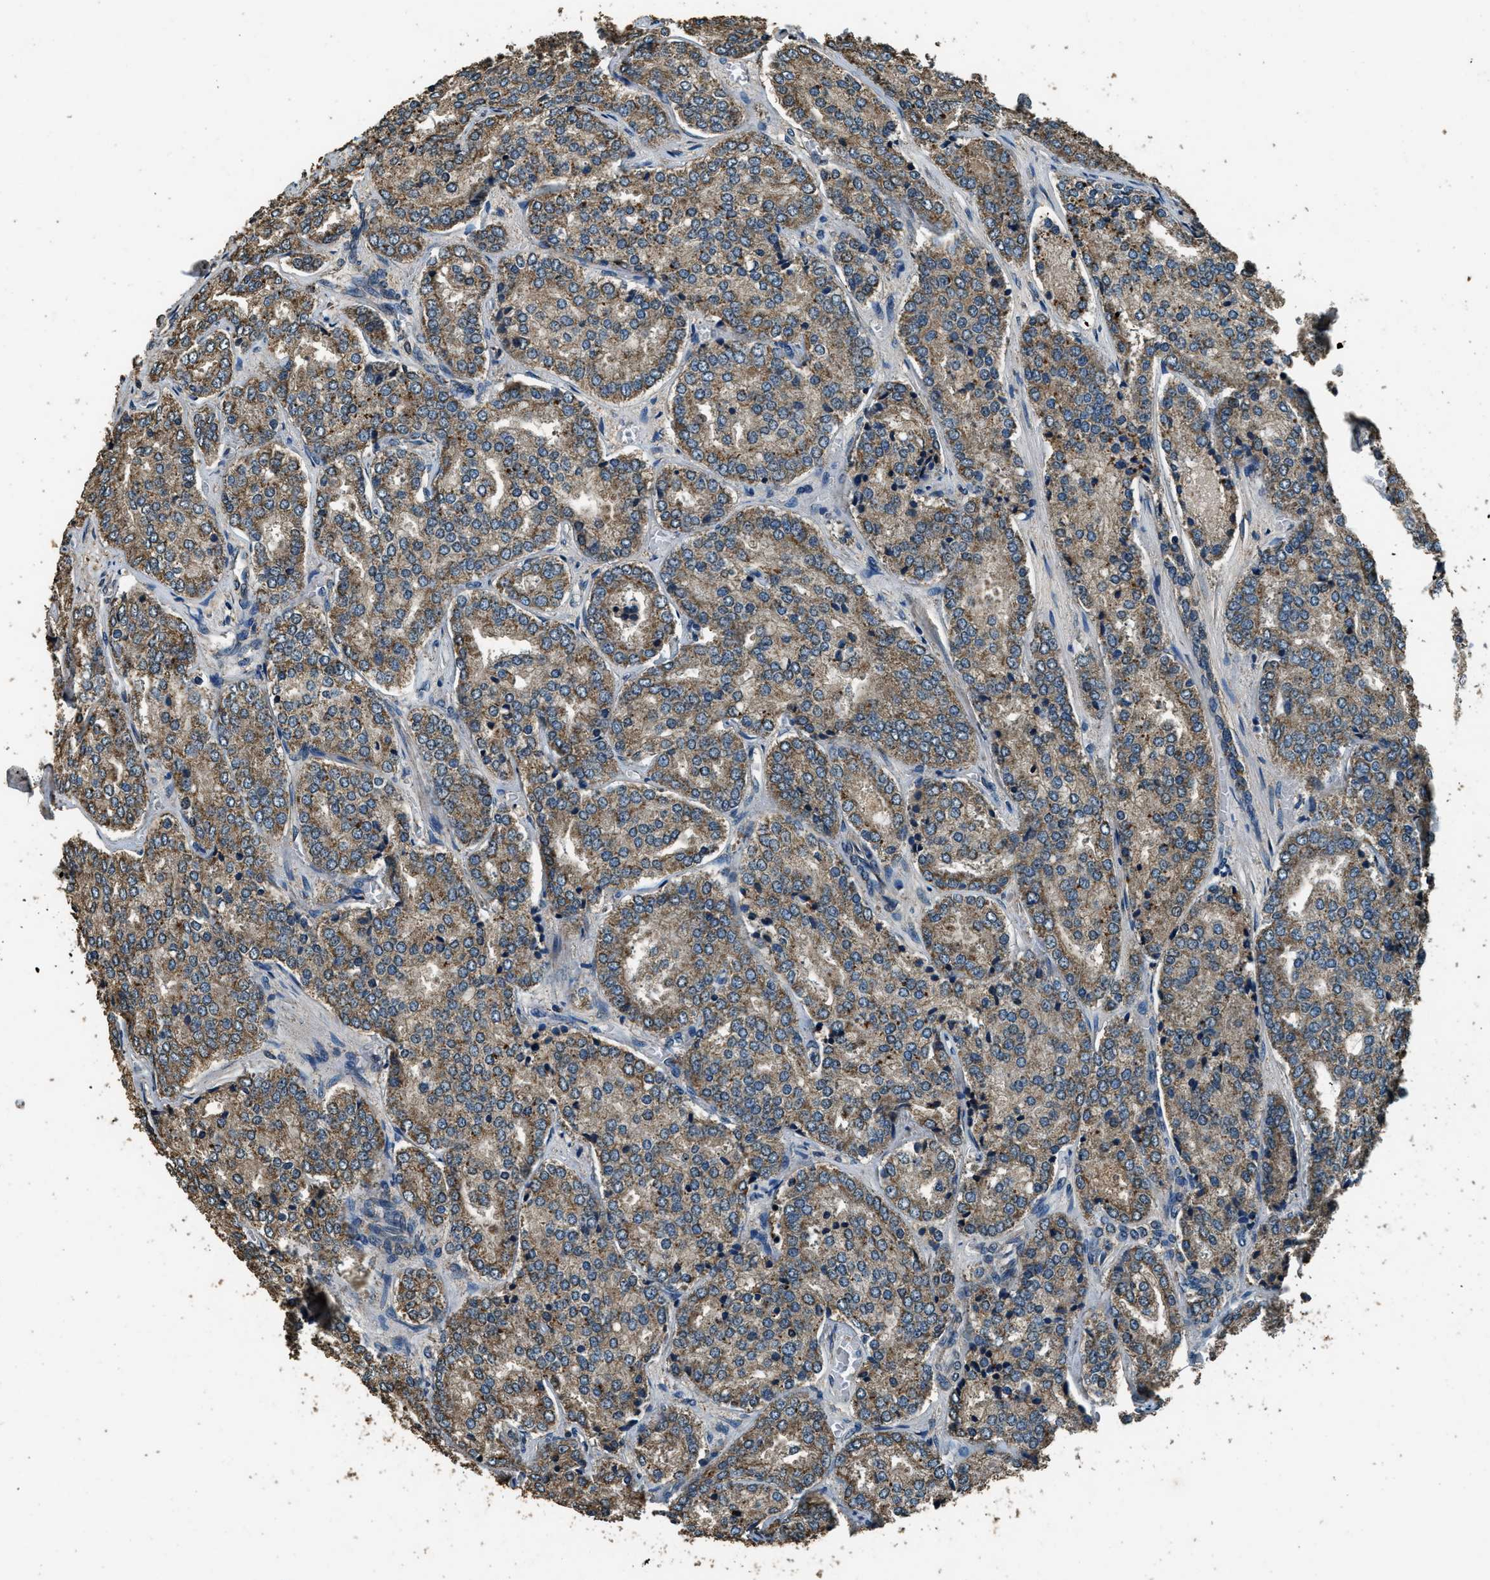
{"staining": {"intensity": "moderate", "quantity": ">75%", "location": "cytoplasmic/membranous"}, "tissue": "prostate cancer", "cell_type": "Tumor cells", "image_type": "cancer", "snomed": [{"axis": "morphology", "description": "Adenocarcinoma, High grade"}, {"axis": "topography", "description": "Prostate"}], "caption": "Prostate cancer stained with DAB (3,3'-diaminobenzidine) immunohistochemistry demonstrates medium levels of moderate cytoplasmic/membranous expression in about >75% of tumor cells.", "gene": "SALL3", "patient": {"sex": "male", "age": 65}}